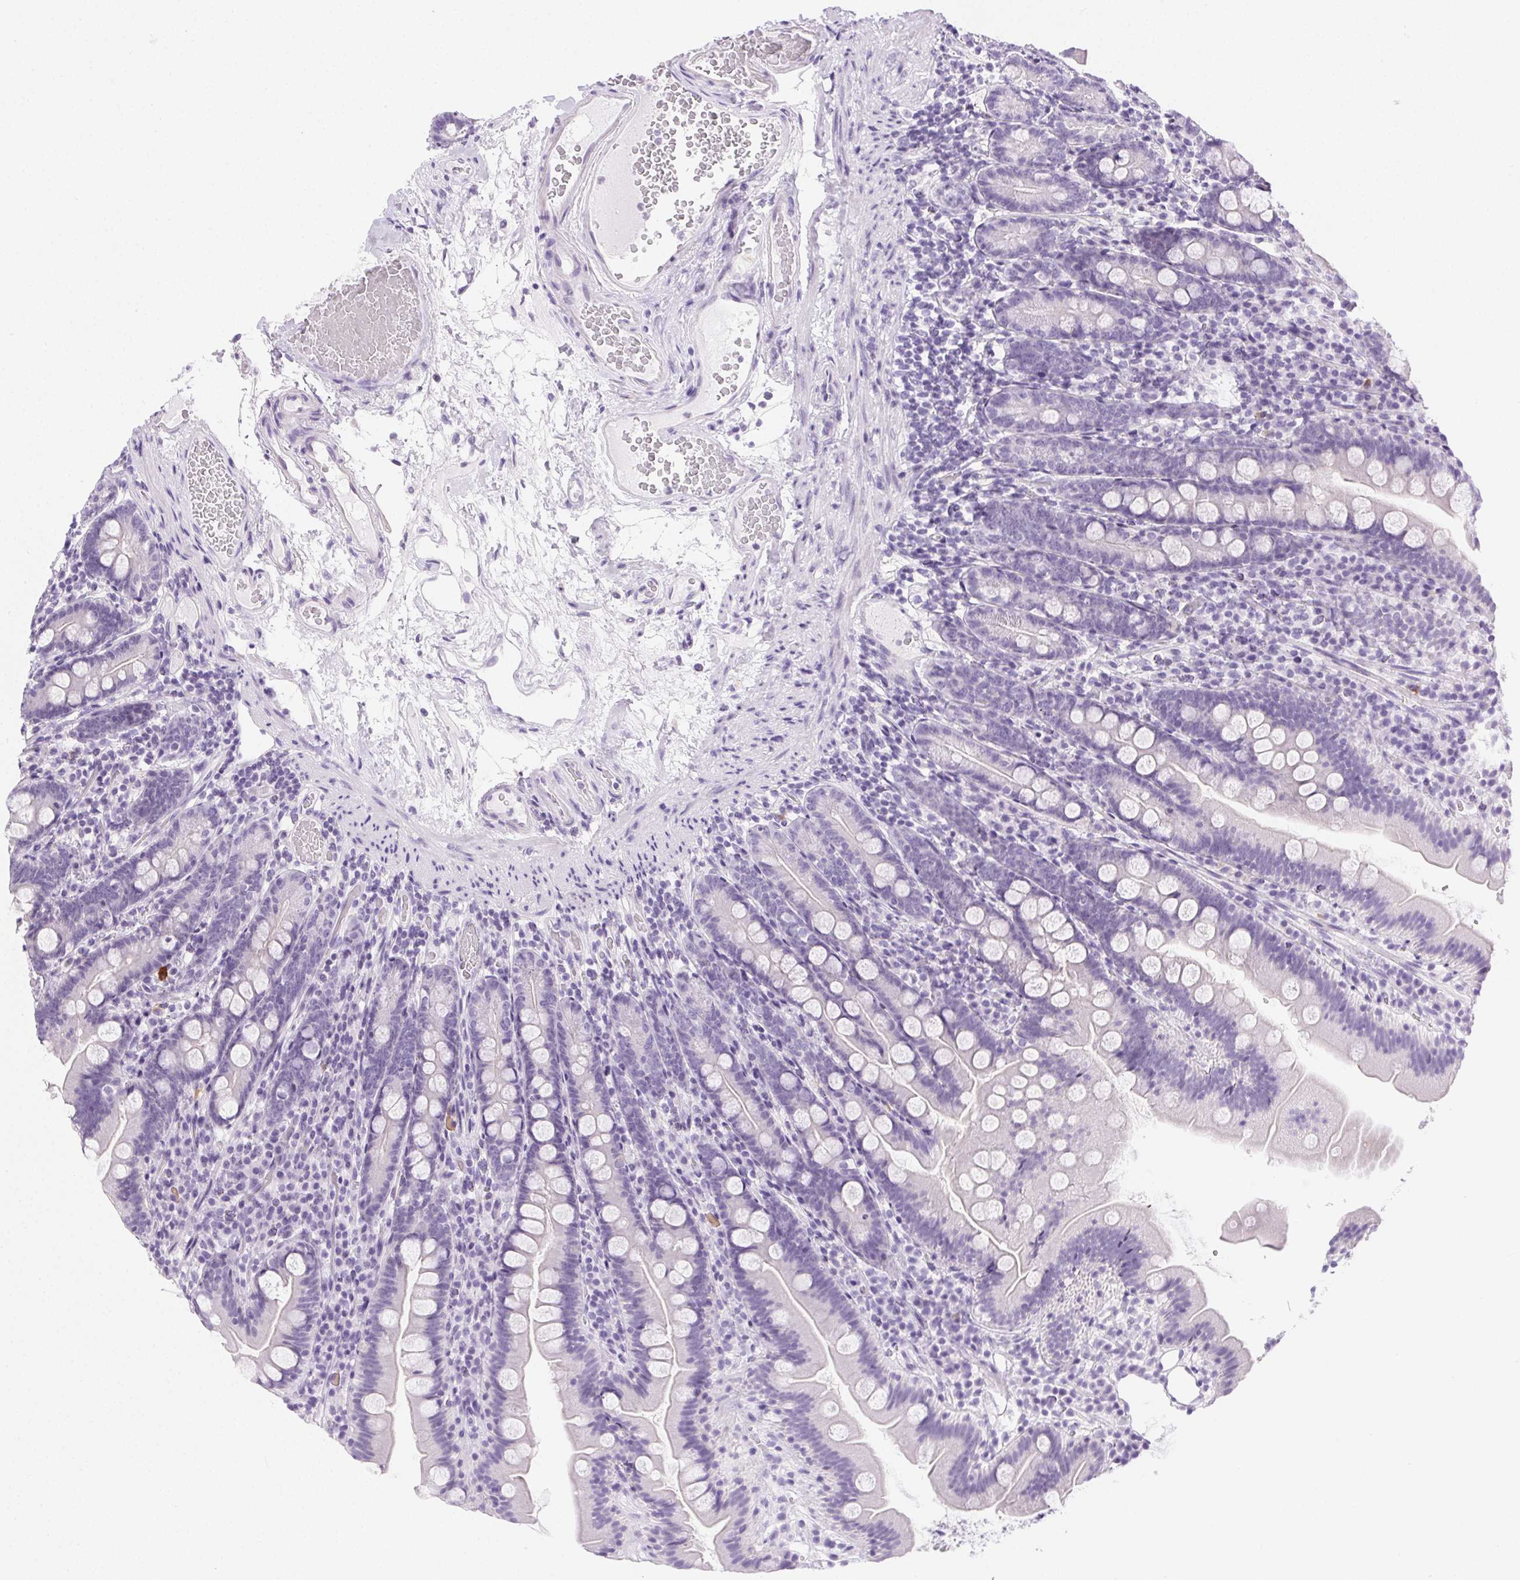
{"staining": {"intensity": "negative", "quantity": "none", "location": "none"}, "tissue": "duodenum", "cell_type": "Glandular cells", "image_type": "normal", "snomed": [{"axis": "morphology", "description": "Normal tissue, NOS"}, {"axis": "topography", "description": "Duodenum"}], "caption": "This photomicrograph is of normal duodenum stained with immunohistochemistry to label a protein in brown with the nuclei are counter-stained blue. There is no positivity in glandular cells. (DAB (3,3'-diaminobenzidine) immunohistochemistry with hematoxylin counter stain).", "gene": "C20orf85", "patient": {"sex": "female", "age": 67}}